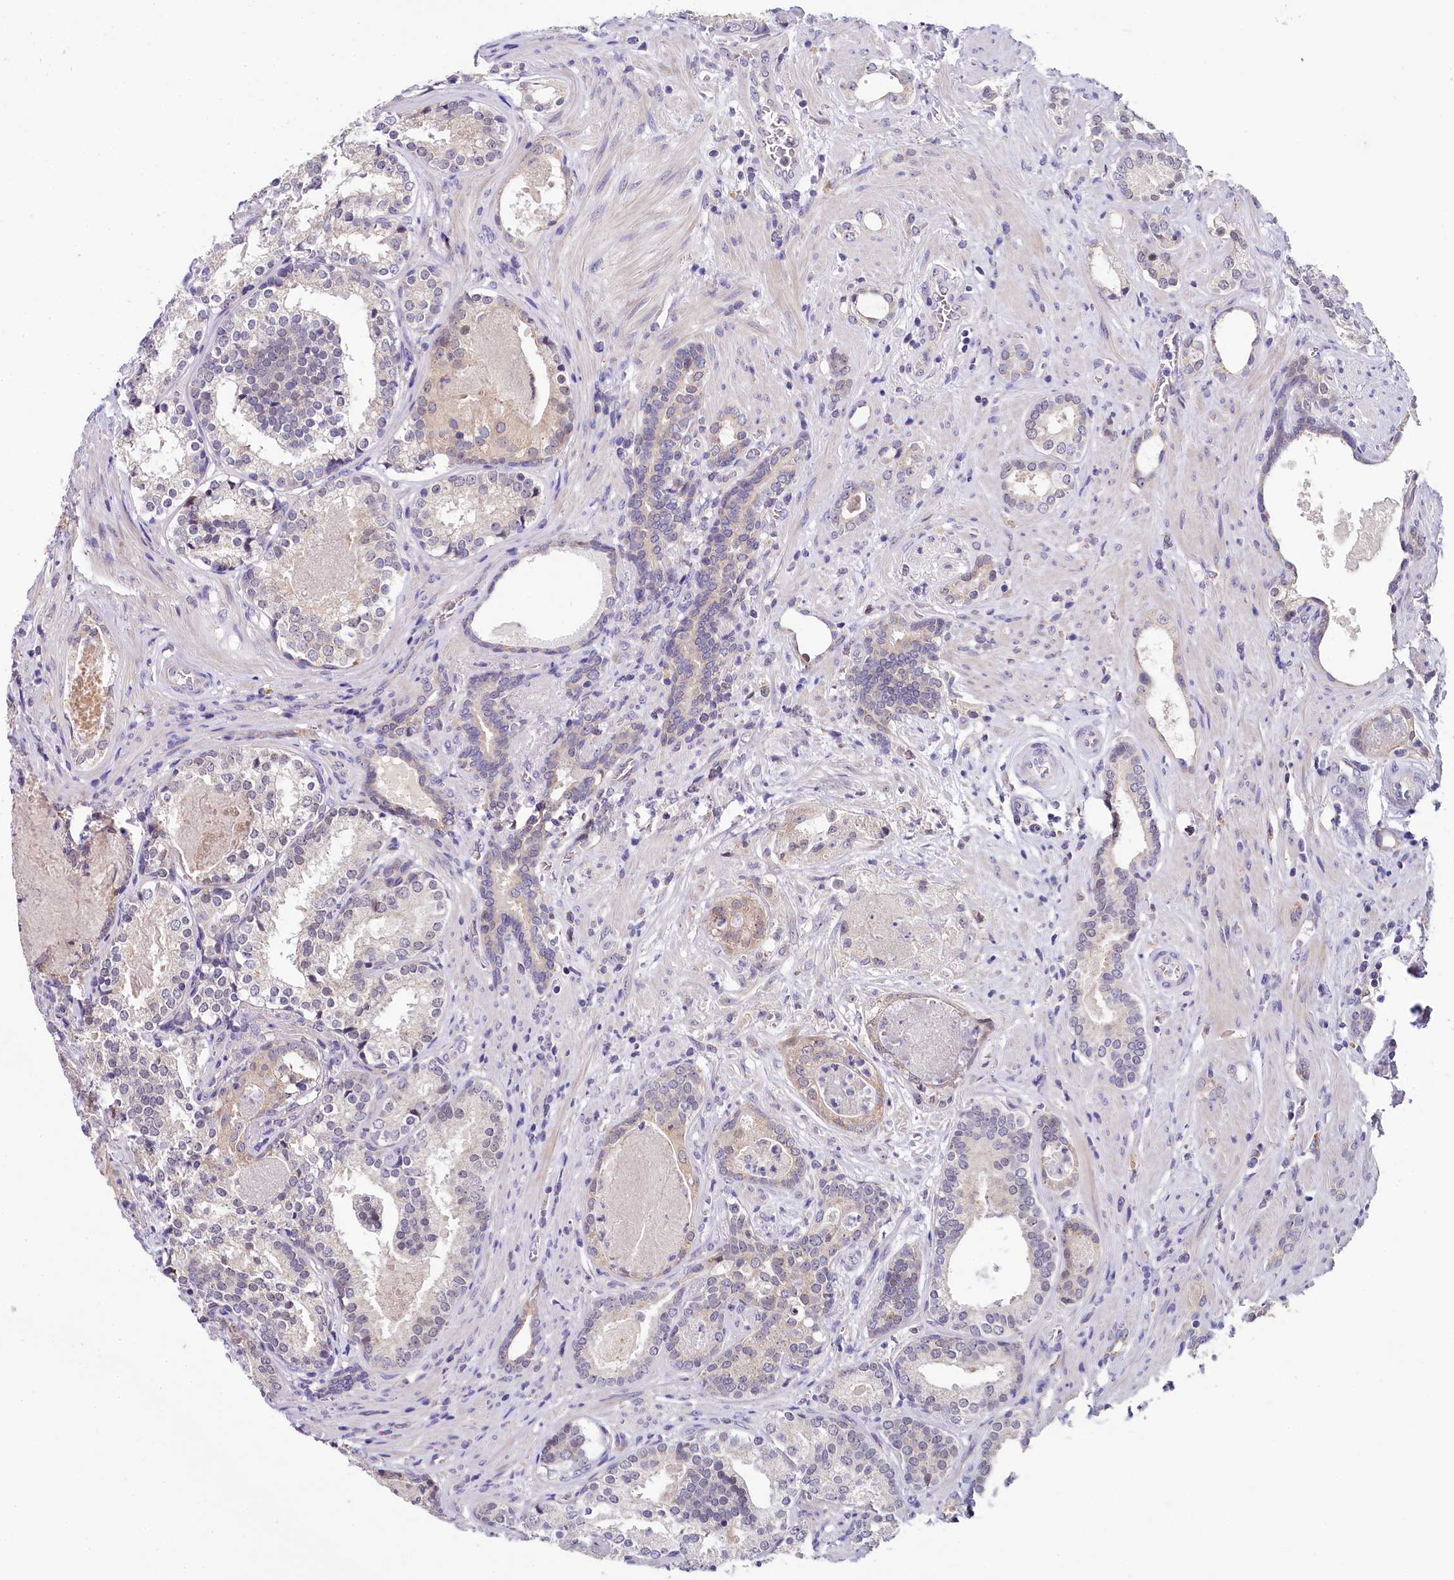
{"staining": {"intensity": "weak", "quantity": "<25%", "location": "cytoplasmic/membranous"}, "tissue": "prostate cancer", "cell_type": "Tumor cells", "image_type": "cancer", "snomed": [{"axis": "morphology", "description": "Adenocarcinoma, High grade"}, {"axis": "topography", "description": "Prostate"}], "caption": "The micrograph displays no significant expression in tumor cells of prostate cancer (high-grade adenocarcinoma).", "gene": "SPINK9", "patient": {"sex": "male", "age": 58}}